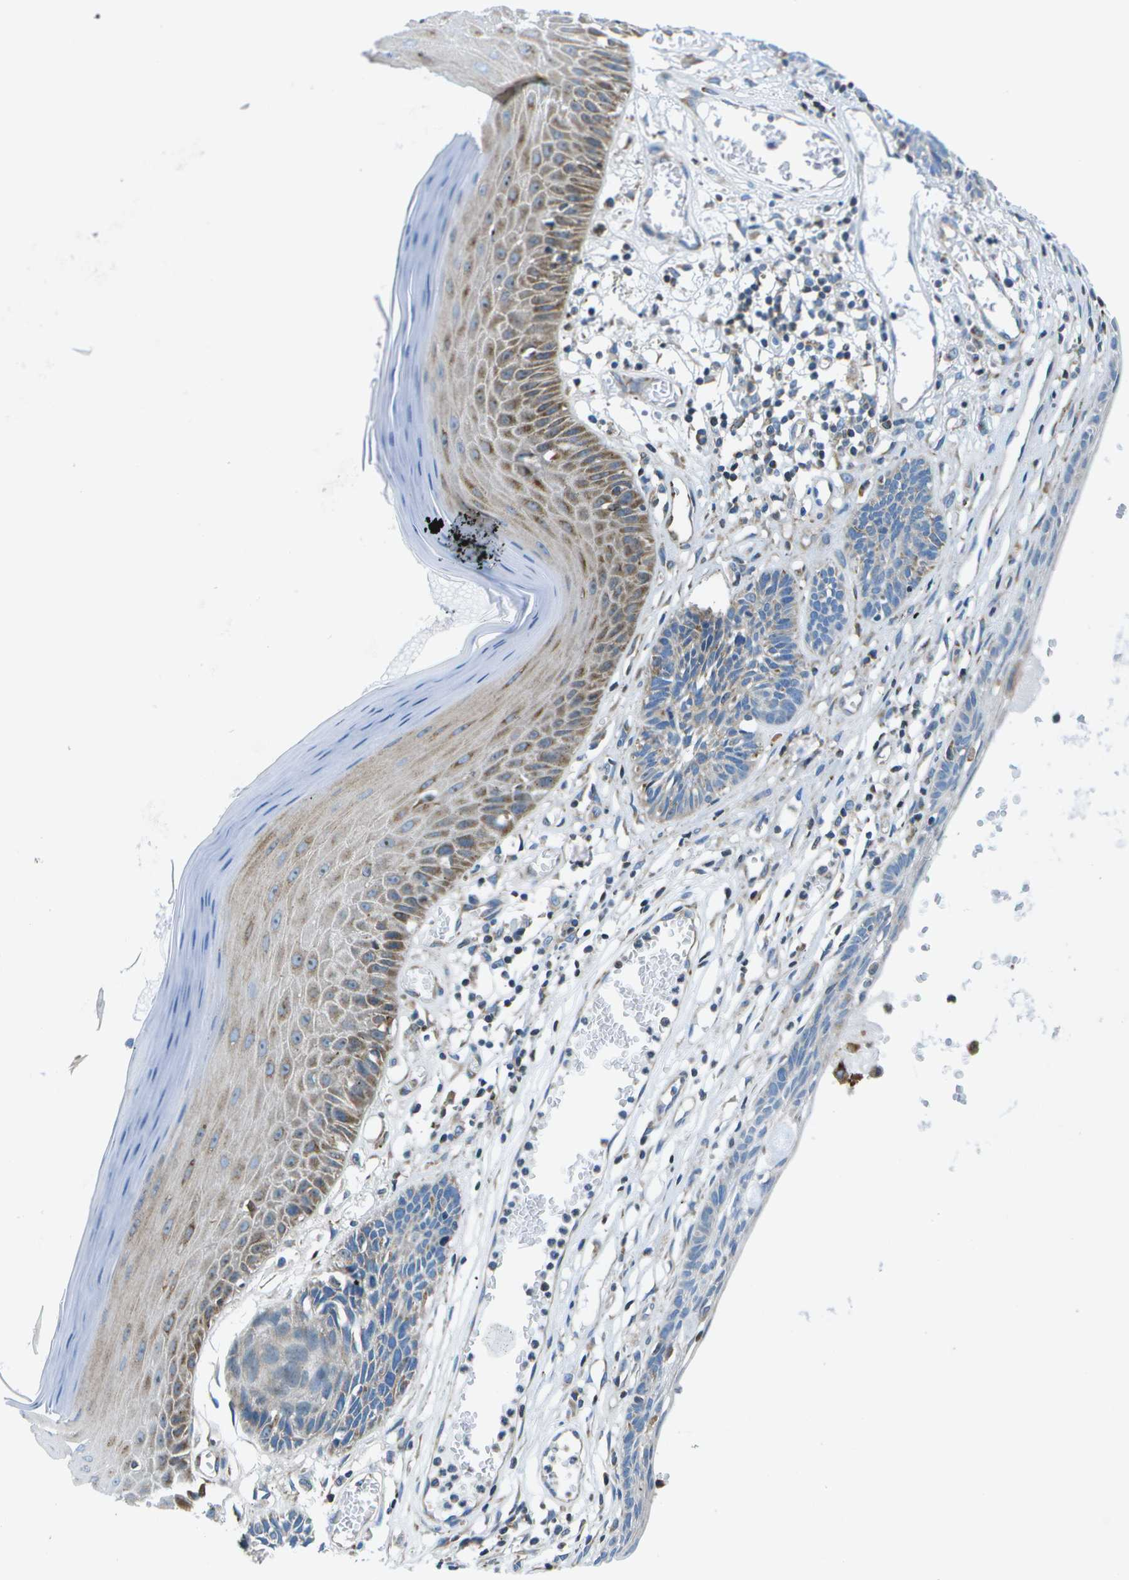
{"staining": {"intensity": "weak", "quantity": "<25%", "location": "cytoplasmic/membranous"}, "tissue": "skin cancer", "cell_type": "Tumor cells", "image_type": "cancer", "snomed": [{"axis": "morphology", "description": "Basal cell carcinoma"}, {"axis": "topography", "description": "Skin"}], "caption": "There is no significant expression in tumor cells of skin cancer (basal cell carcinoma).", "gene": "GDF5", "patient": {"sex": "male", "age": 67}}